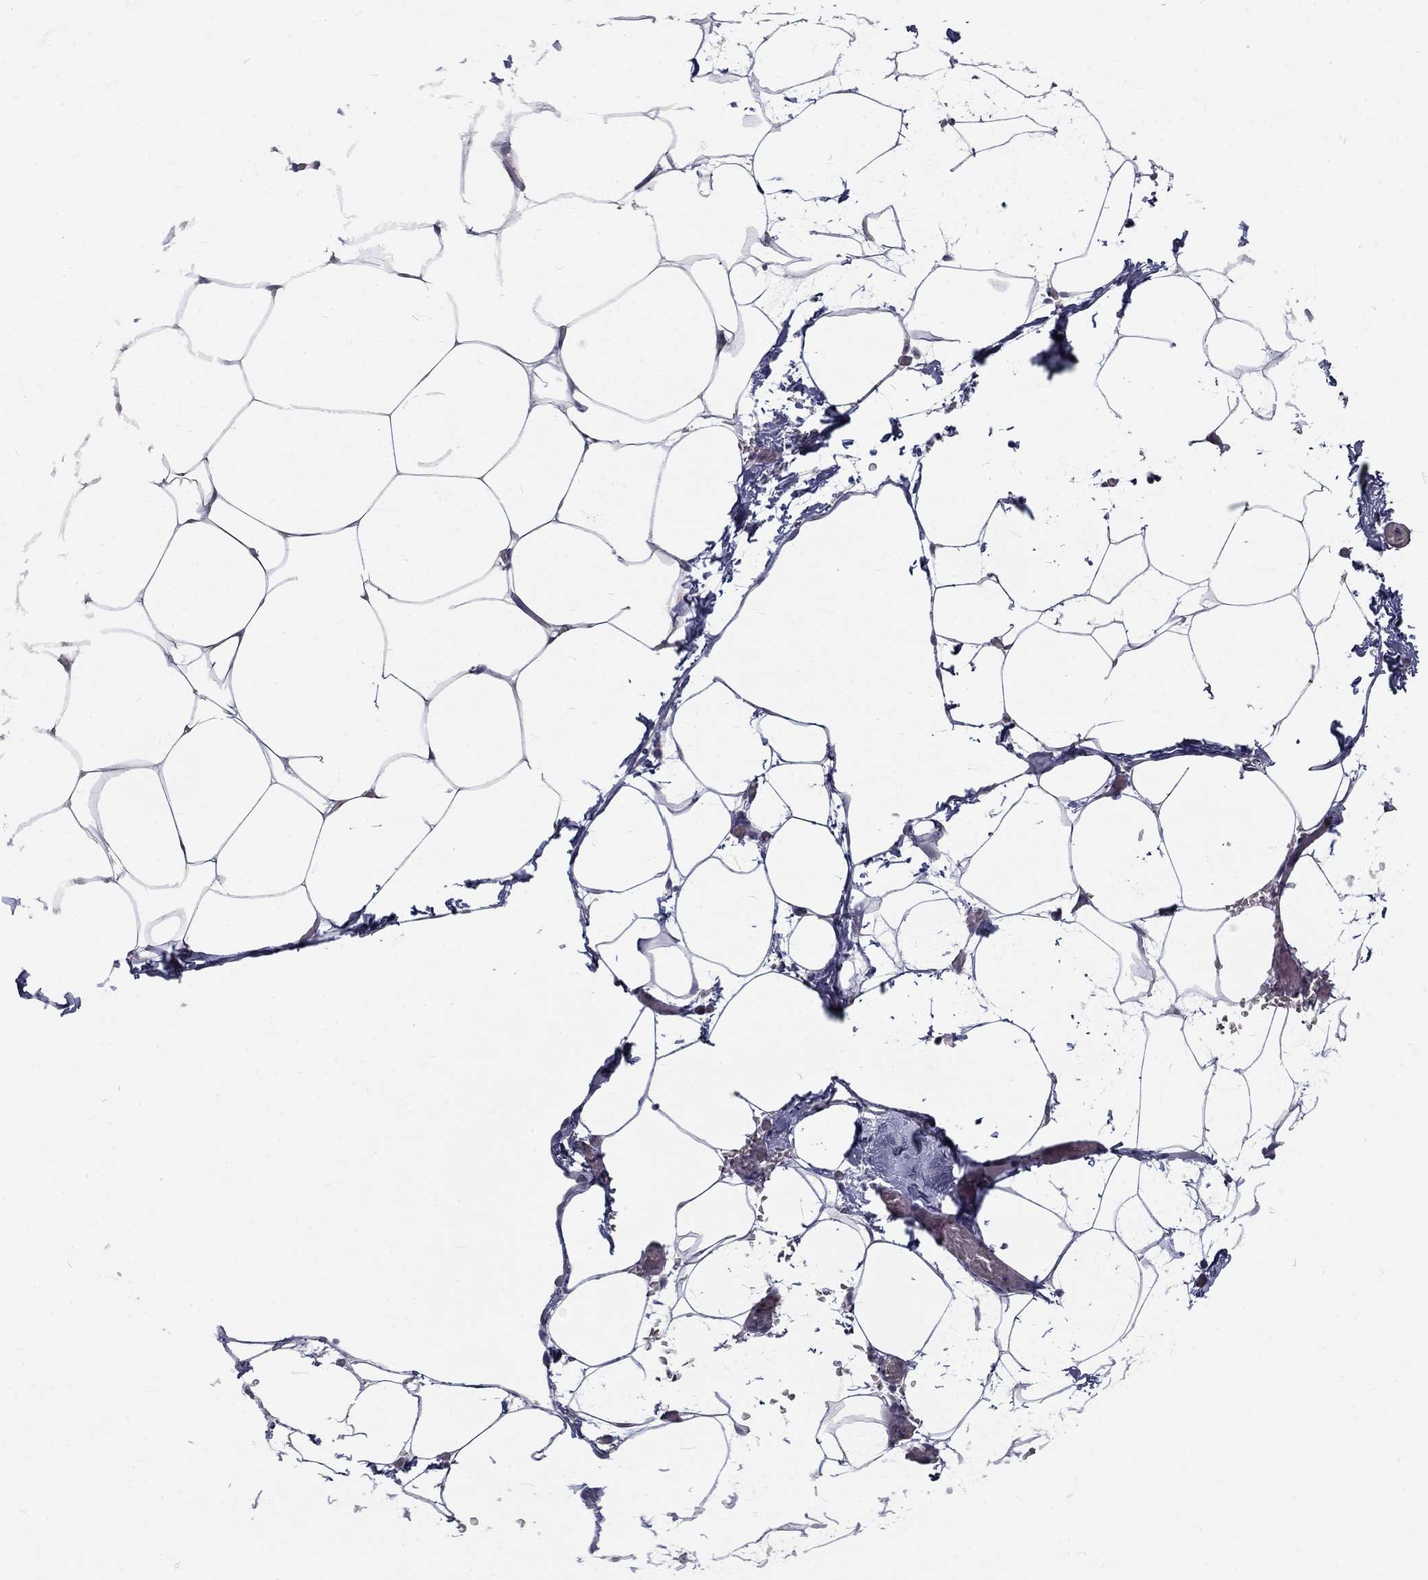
{"staining": {"intensity": "negative", "quantity": "none", "location": "none"}, "tissue": "adipose tissue", "cell_type": "Adipocytes", "image_type": "normal", "snomed": [{"axis": "morphology", "description": "Normal tissue, NOS"}, {"axis": "topography", "description": "Adipose tissue"}], "caption": "An immunohistochemistry (IHC) image of normal adipose tissue is shown. There is no staining in adipocytes of adipose tissue. Nuclei are stained in blue.", "gene": "NOS1", "patient": {"sex": "male", "age": 57}}